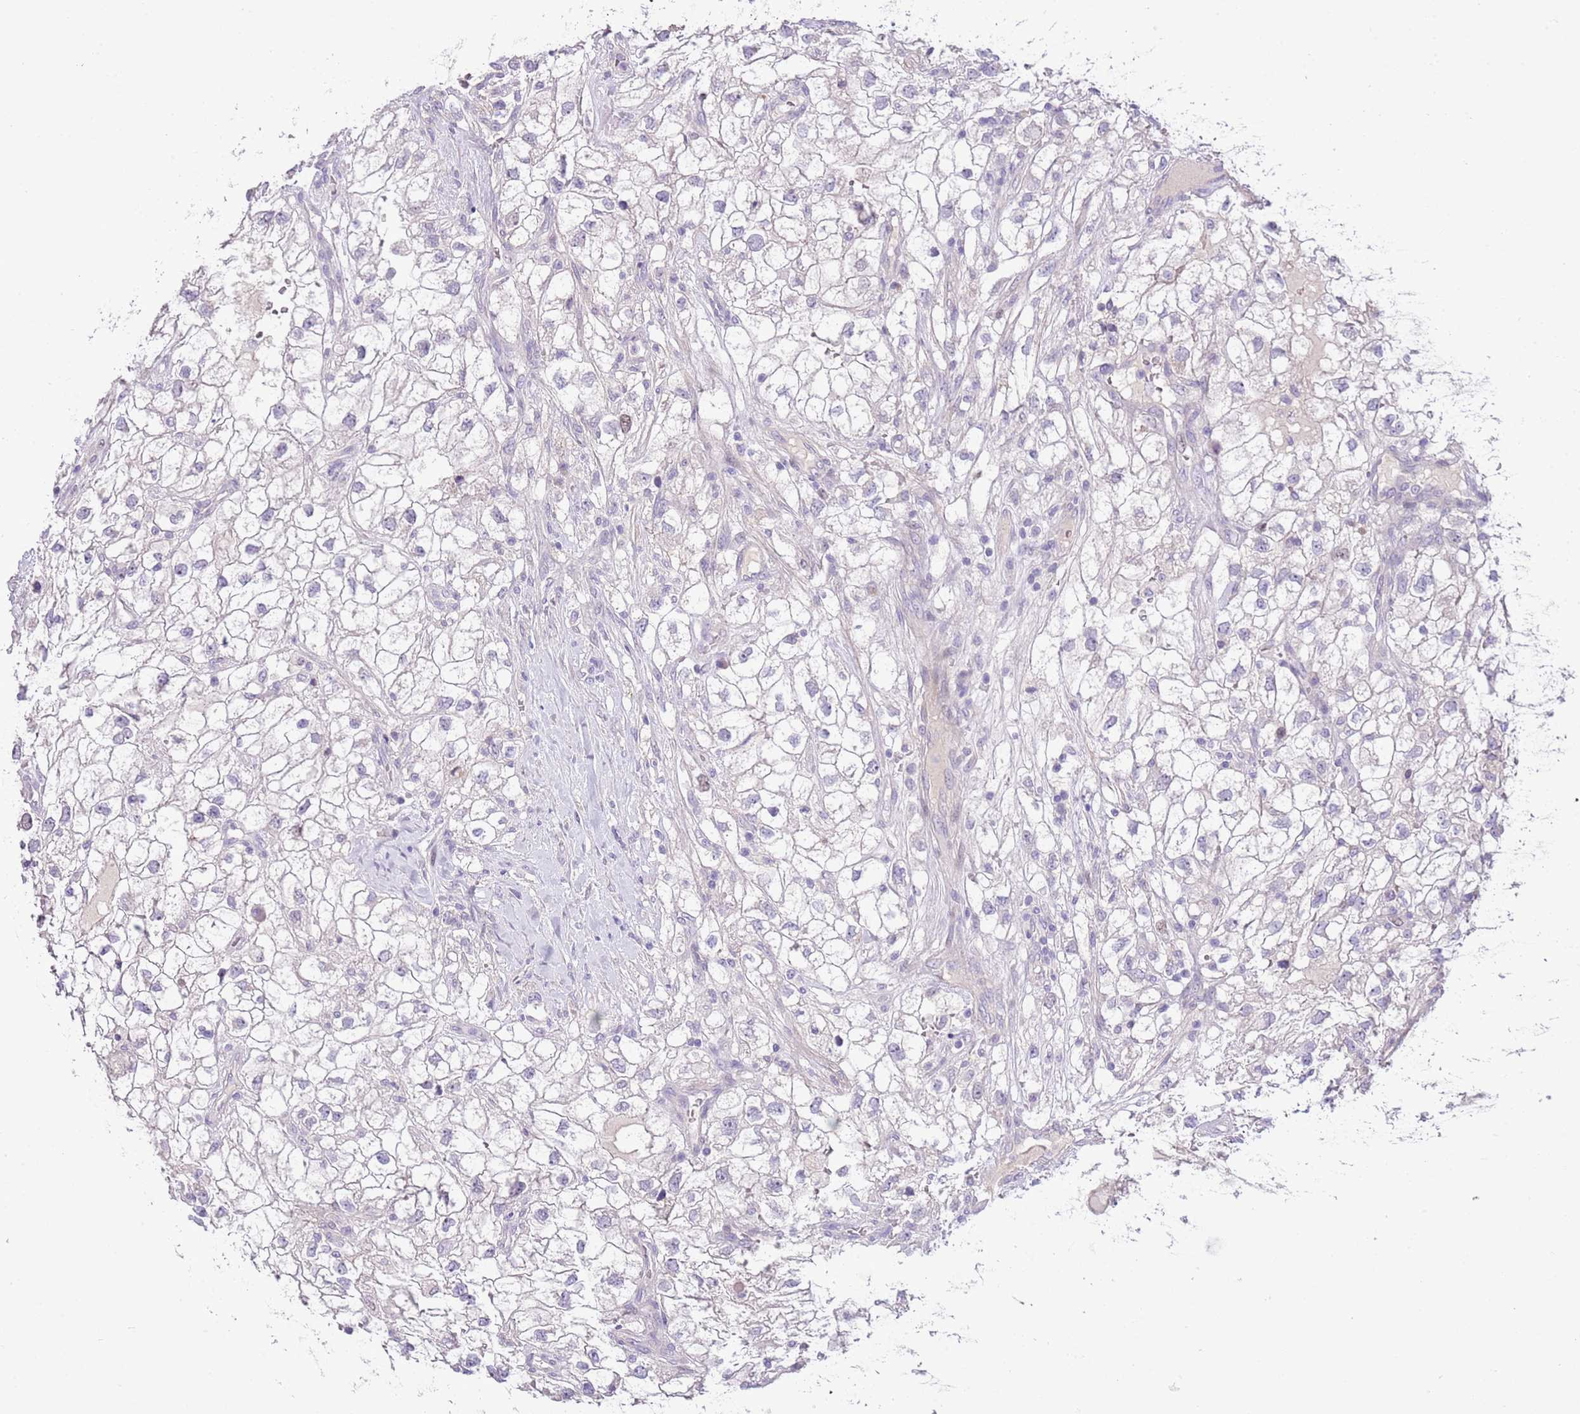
{"staining": {"intensity": "negative", "quantity": "none", "location": "none"}, "tissue": "renal cancer", "cell_type": "Tumor cells", "image_type": "cancer", "snomed": [{"axis": "morphology", "description": "Adenocarcinoma, NOS"}, {"axis": "topography", "description": "Kidney"}], "caption": "Tumor cells show no significant protein positivity in renal adenocarcinoma.", "gene": "FBRSL1", "patient": {"sex": "male", "age": 59}}